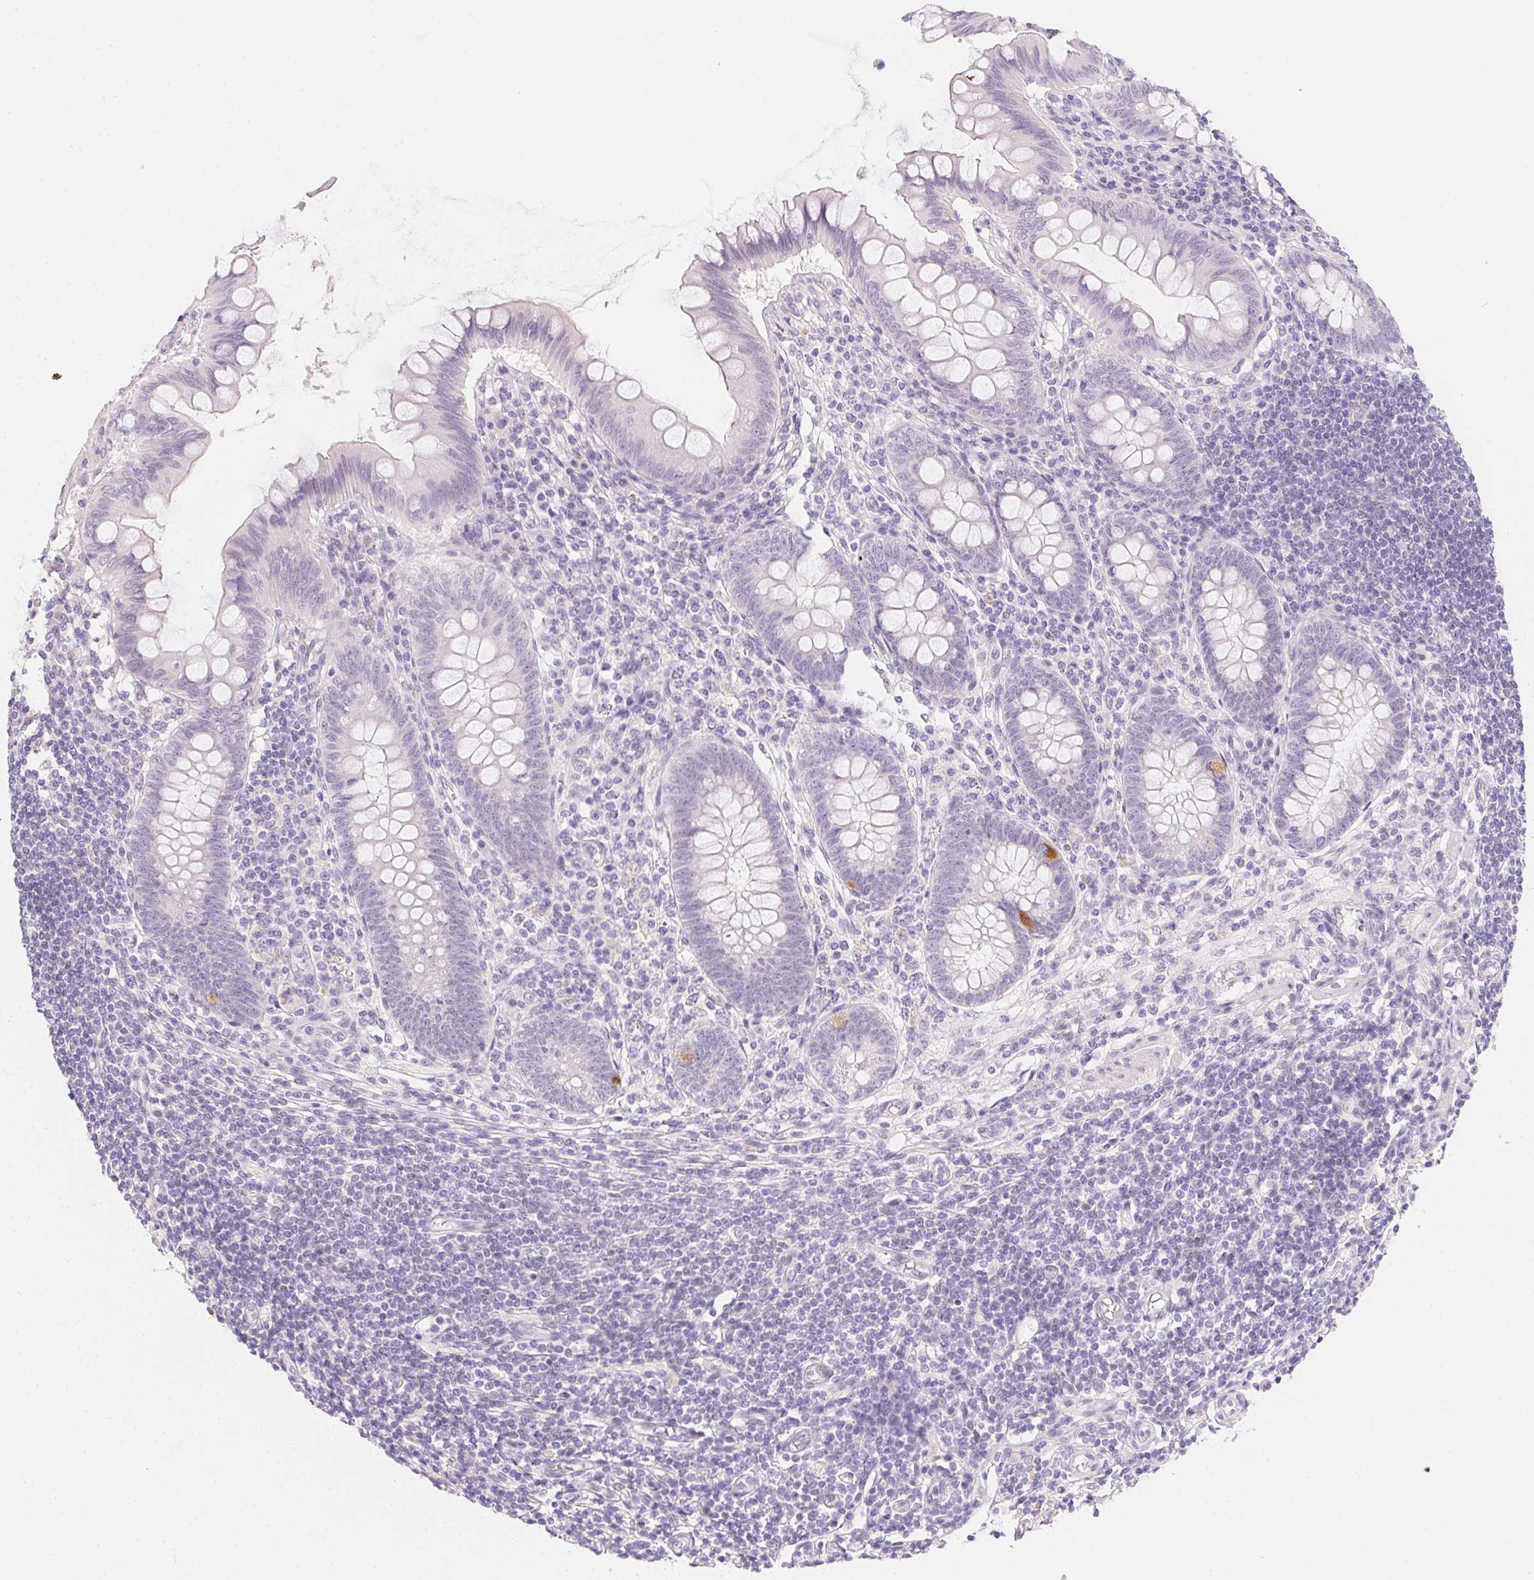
{"staining": {"intensity": "moderate", "quantity": "<25%", "location": "cytoplasmic/membranous"}, "tissue": "appendix", "cell_type": "Glandular cells", "image_type": "normal", "snomed": [{"axis": "morphology", "description": "Normal tissue, NOS"}, {"axis": "topography", "description": "Appendix"}], "caption": "Protein analysis of normal appendix shows moderate cytoplasmic/membranous positivity in approximately <25% of glandular cells. (IHC, brightfield microscopy, high magnification).", "gene": "MORC1", "patient": {"sex": "female", "age": 57}}